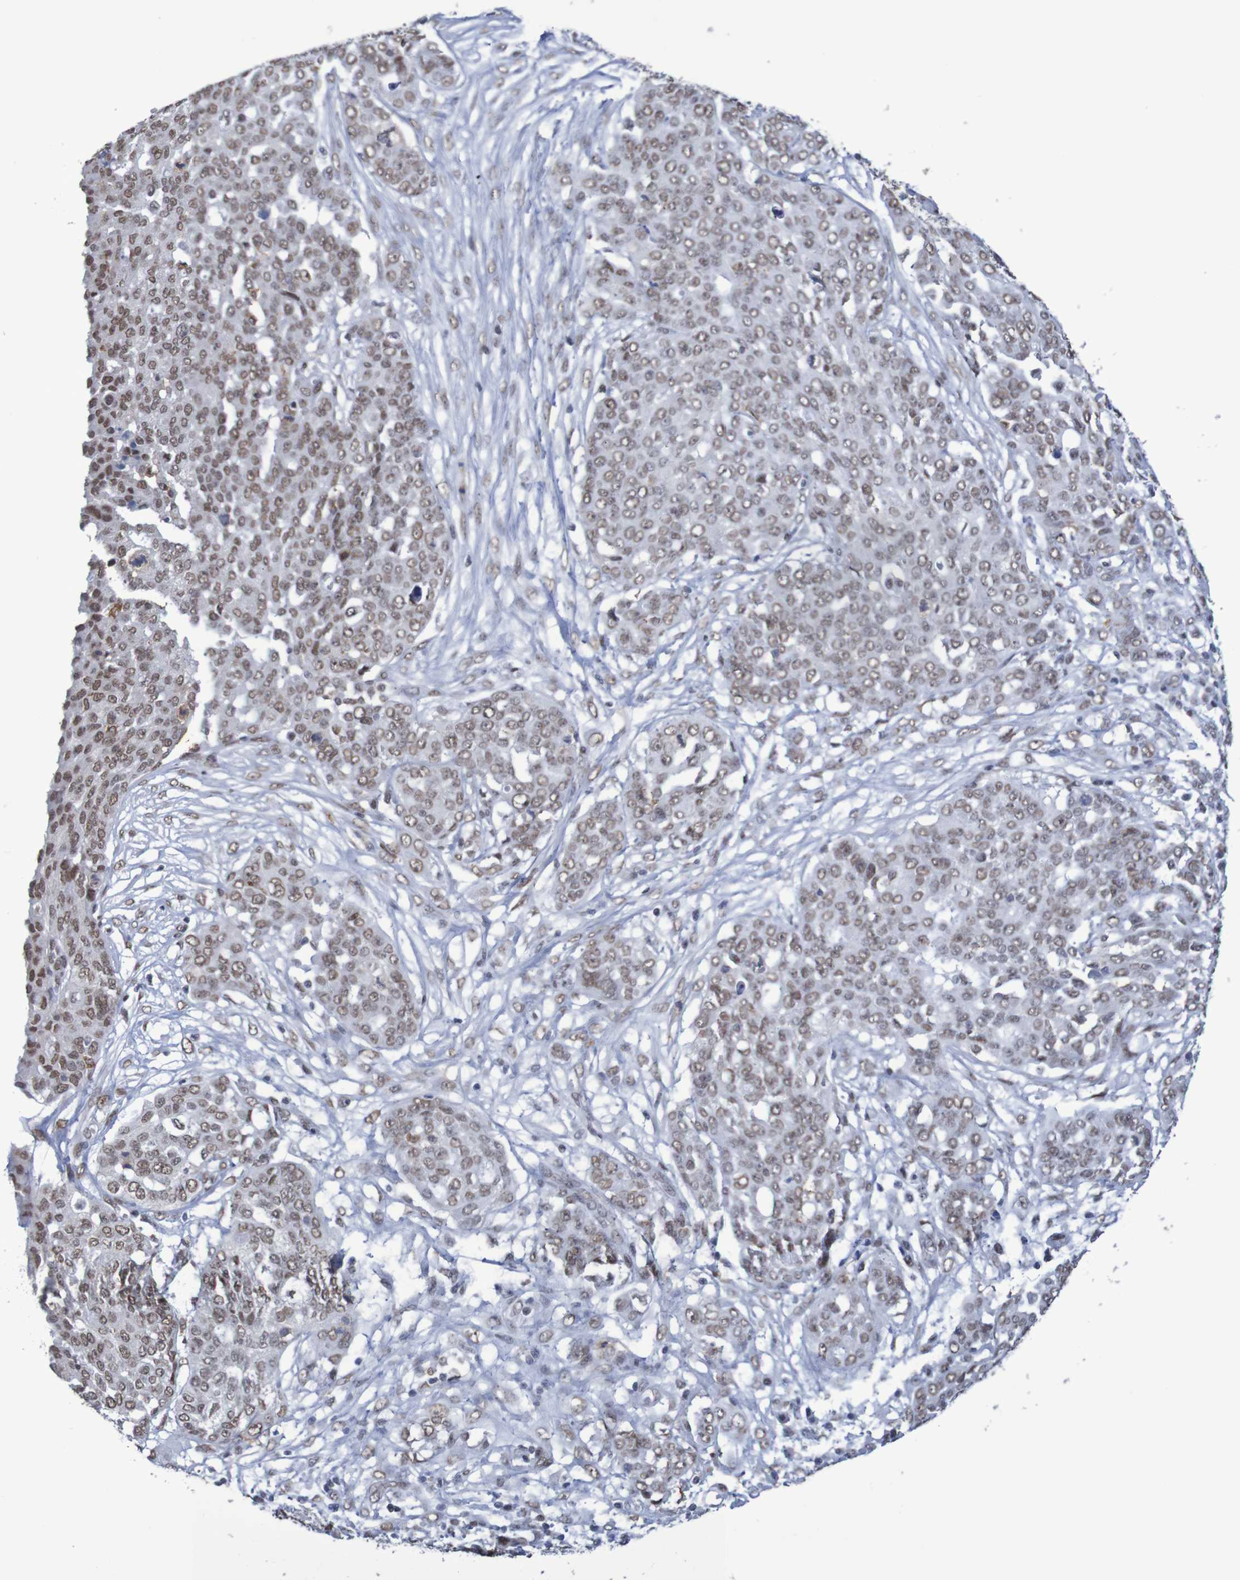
{"staining": {"intensity": "moderate", "quantity": ">75%", "location": "nuclear"}, "tissue": "ovarian cancer", "cell_type": "Tumor cells", "image_type": "cancer", "snomed": [{"axis": "morphology", "description": "Cystadenocarcinoma, serous, NOS"}, {"axis": "topography", "description": "Soft tissue"}, {"axis": "topography", "description": "Ovary"}], "caption": "A brown stain labels moderate nuclear positivity of a protein in human ovarian serous cystadenocarcinoma tumor cells.", "gene": "MRTFB", "patient": {"sex": "female", "age": 57}}